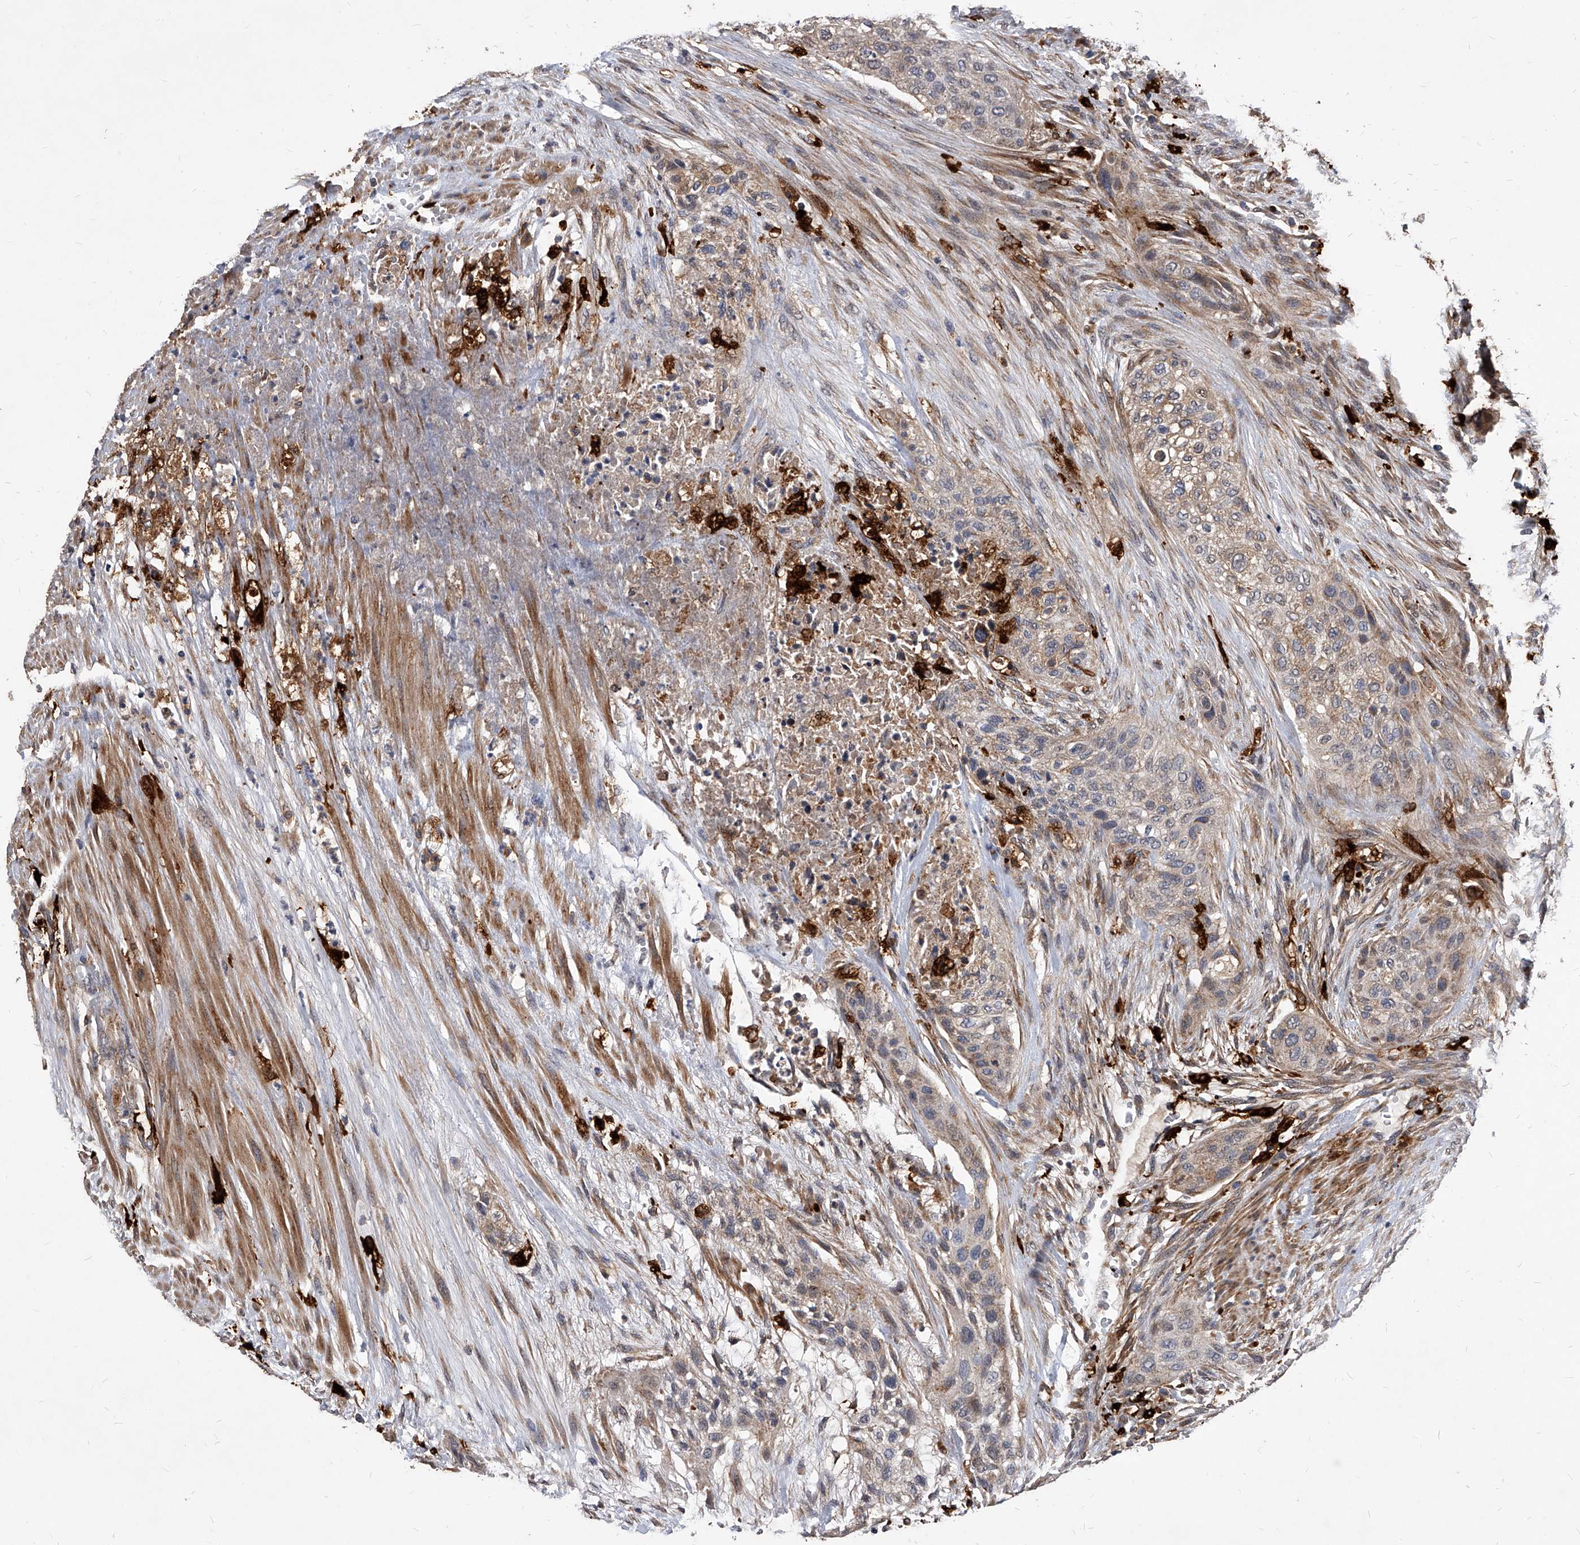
{"staining": {"intensity": "weak", "quantity": "25%-75%", "location": "cytoplasmic/membranous"}, "tissue": "urothelial cancer", "cell_type": "Tumor cells", "image_type": "cancer", "snomed": [{"axis": "morphology", "description": "Urothelial carcinoma, High grade"}, {"axis": "topography", "description": "Urinary bladder"}], "caption": "This histopathology image exhibits urothelial cancer stained with IHC to label a protein in brown. The cytoplasmic/membranous of tumor cells show weak positivity for the protein. Nuclei are counter-stained blue.", "gene": "SOBP", "patient": {"sex": "male", "age": 35}}